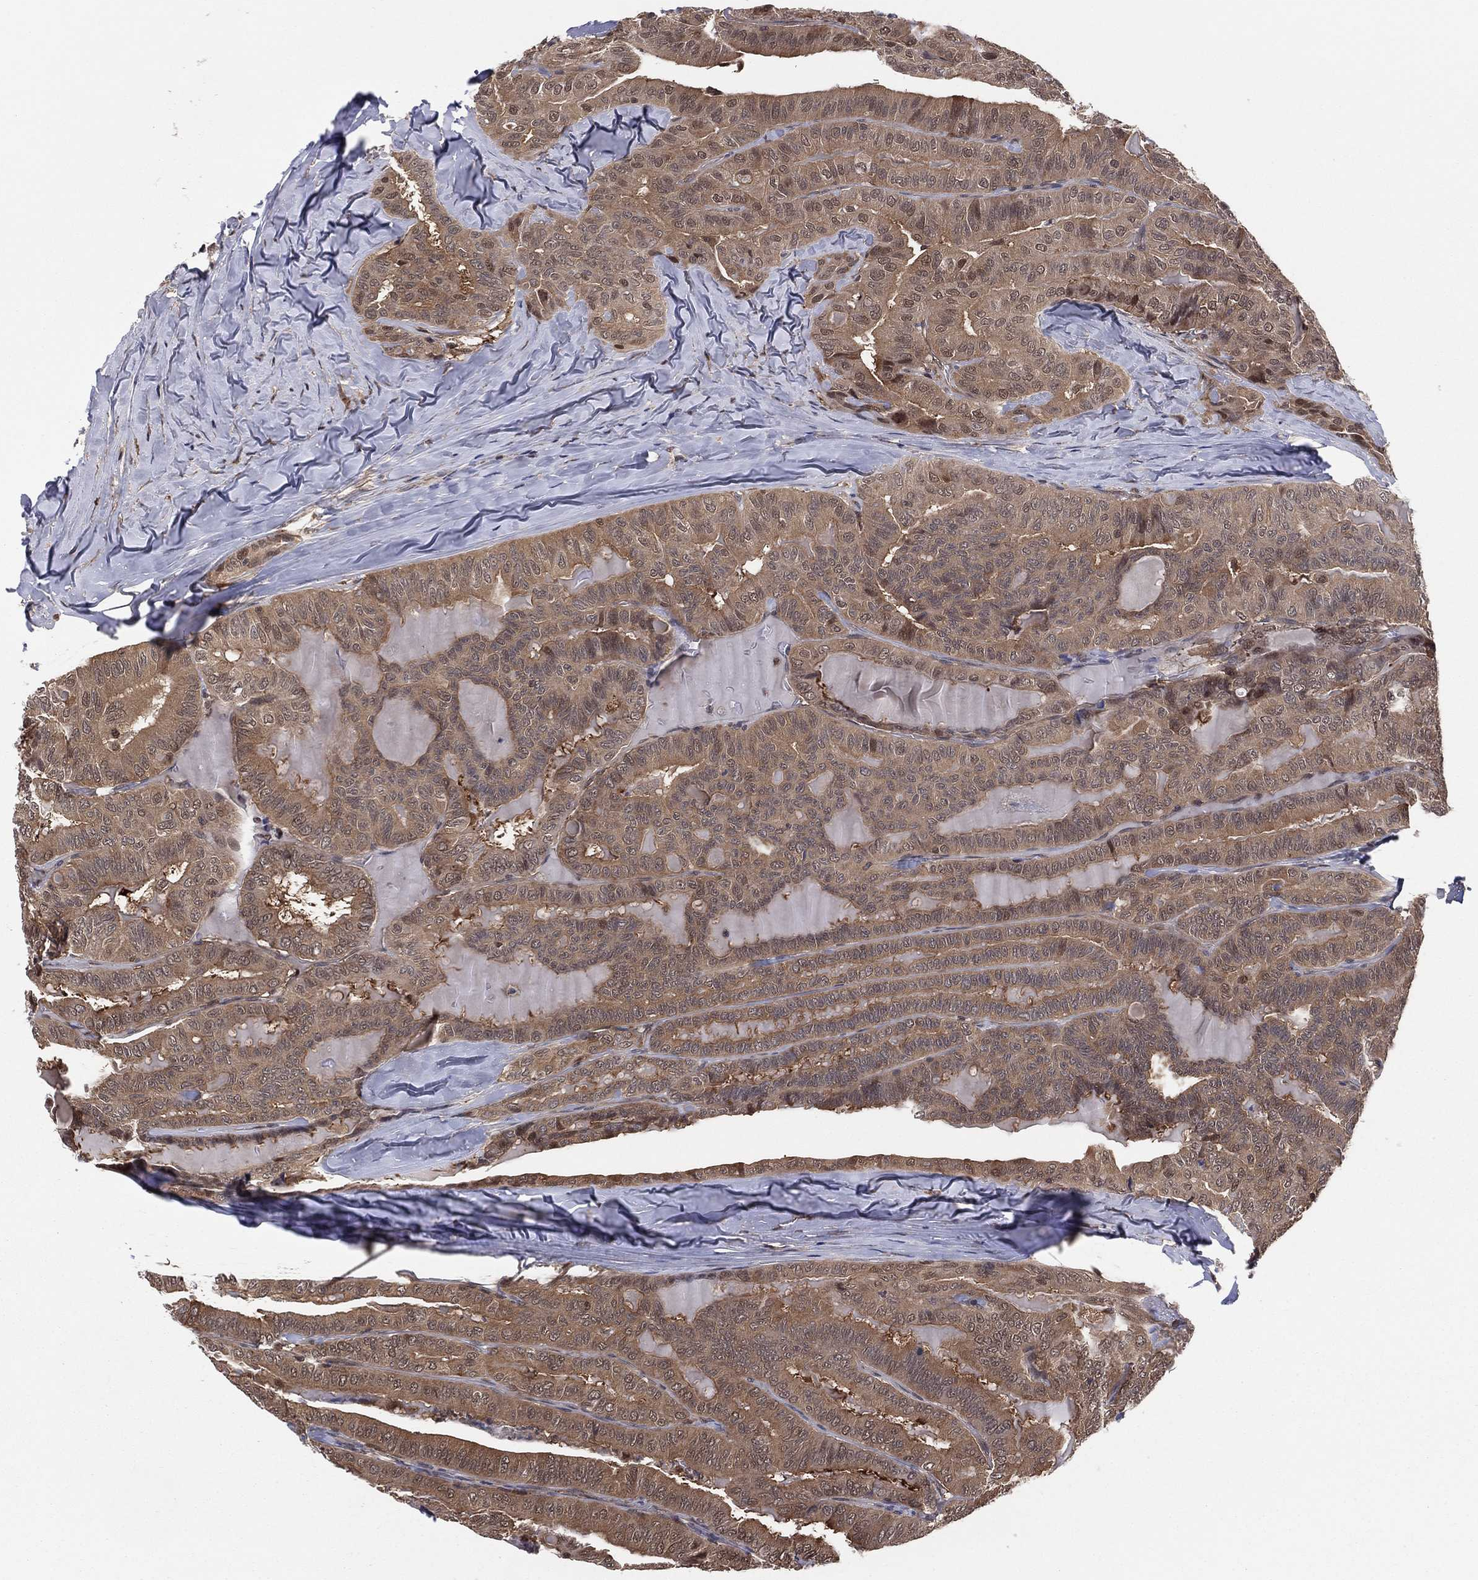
{"staining": {"intensity": "moderate", "quantity": ">75%", "location": "cytoplasmic/membranous"}, "tissue": "thyroid cancer", "cell_type": "Tumor cells", "image_type": "cancer", "snomed": [{"axis": "morphology", "description": "Papillary adenocarcinoma, NOS"}, {"axis": "topography", "description": "Thyroid gland"}], "caption": "Immunohistochemistry (IHC) of human papillary adenocarcinoma (thyroid) displays medium levels of moderate cytoplasmic/membranous positivity in approximately >75% of tumor cells.", "gene": "ICOSLG", "patient": {"sex": "female", "age": 68}}